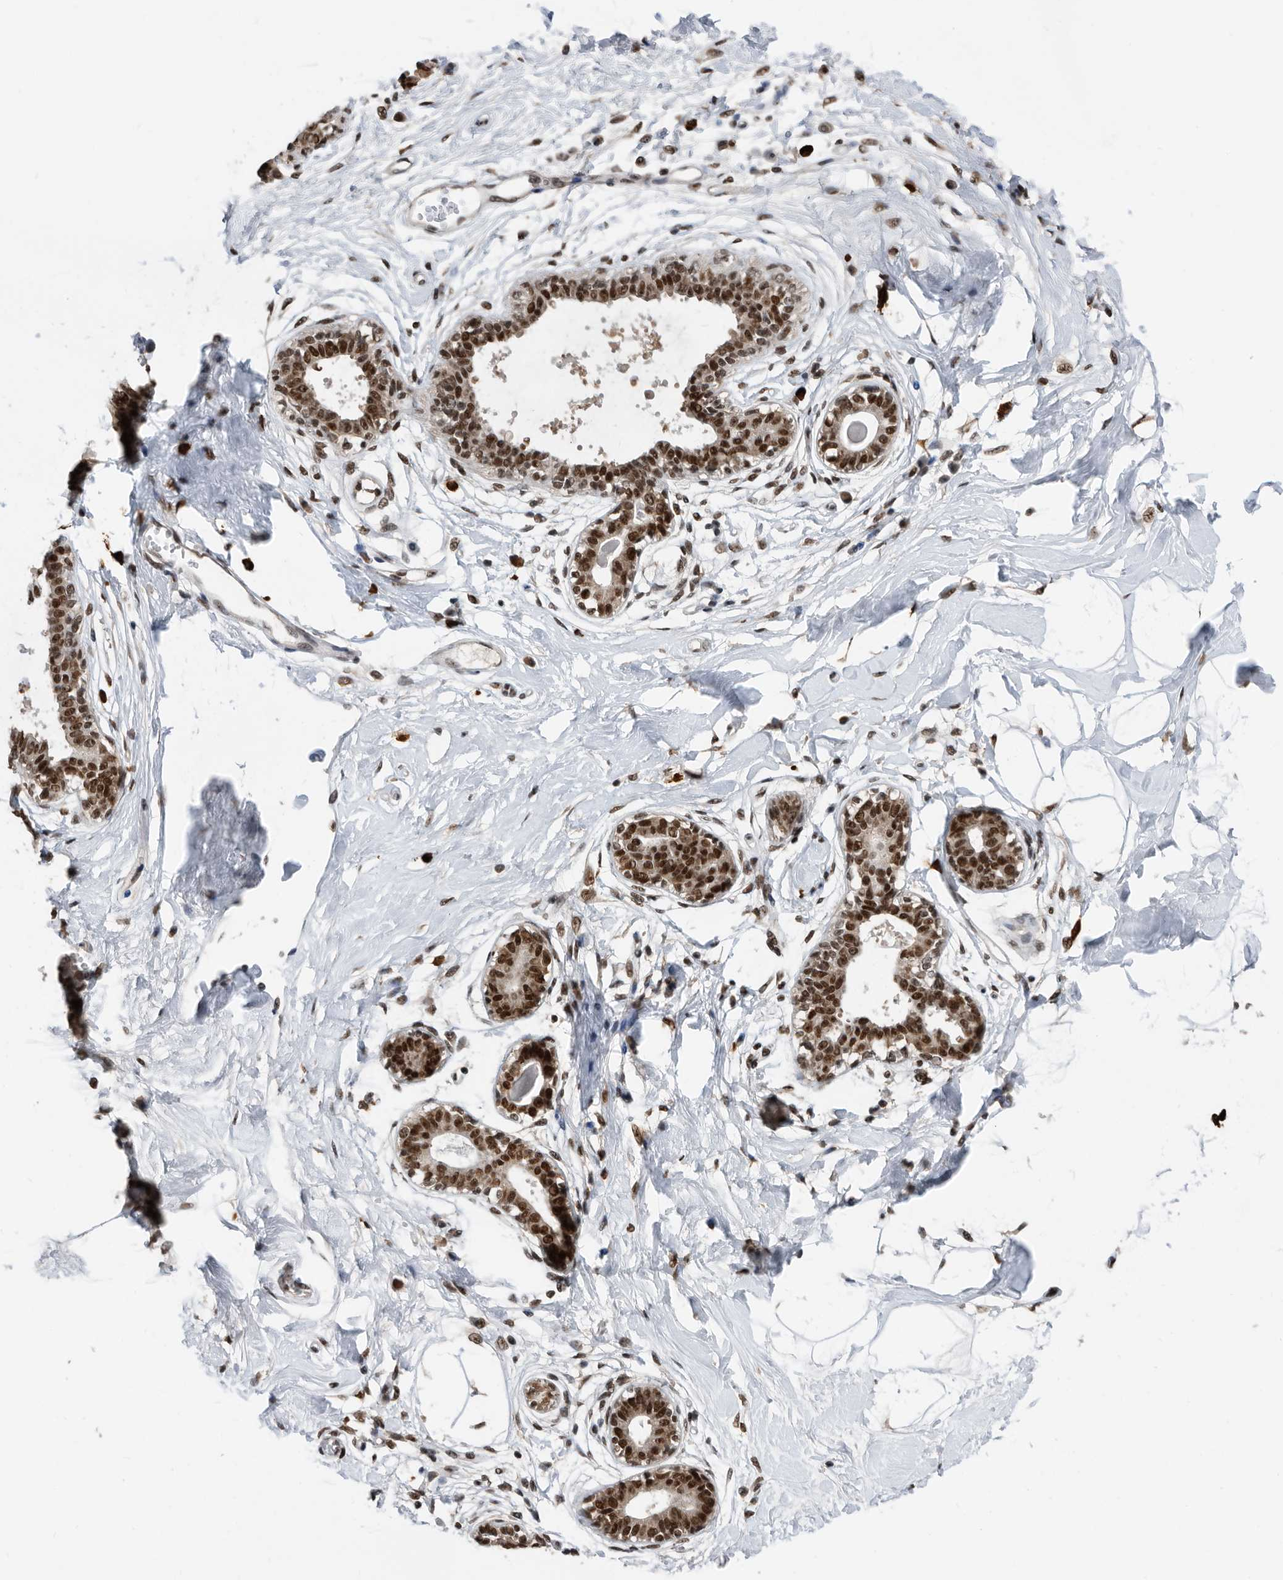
{"staining": {"intensity": "moderate", "quantity": ">75%", "location": "nuclear"}, "tissue": "breast", "cell_type": "Adipocytes", "image_type": "normal", "snomed": [{"axis": "morphology", "description": "Normal tissue, NOS"}, {"axis": "topography", "description": "Breast"}], "caption": "Immunohistochemical staining of normal human breast demonstrates medium levels of moderate nuclear positivity in about >75% of adipocytes.", "gene": "ZNF260", "patient": {"sex": "female", "age": 45}}